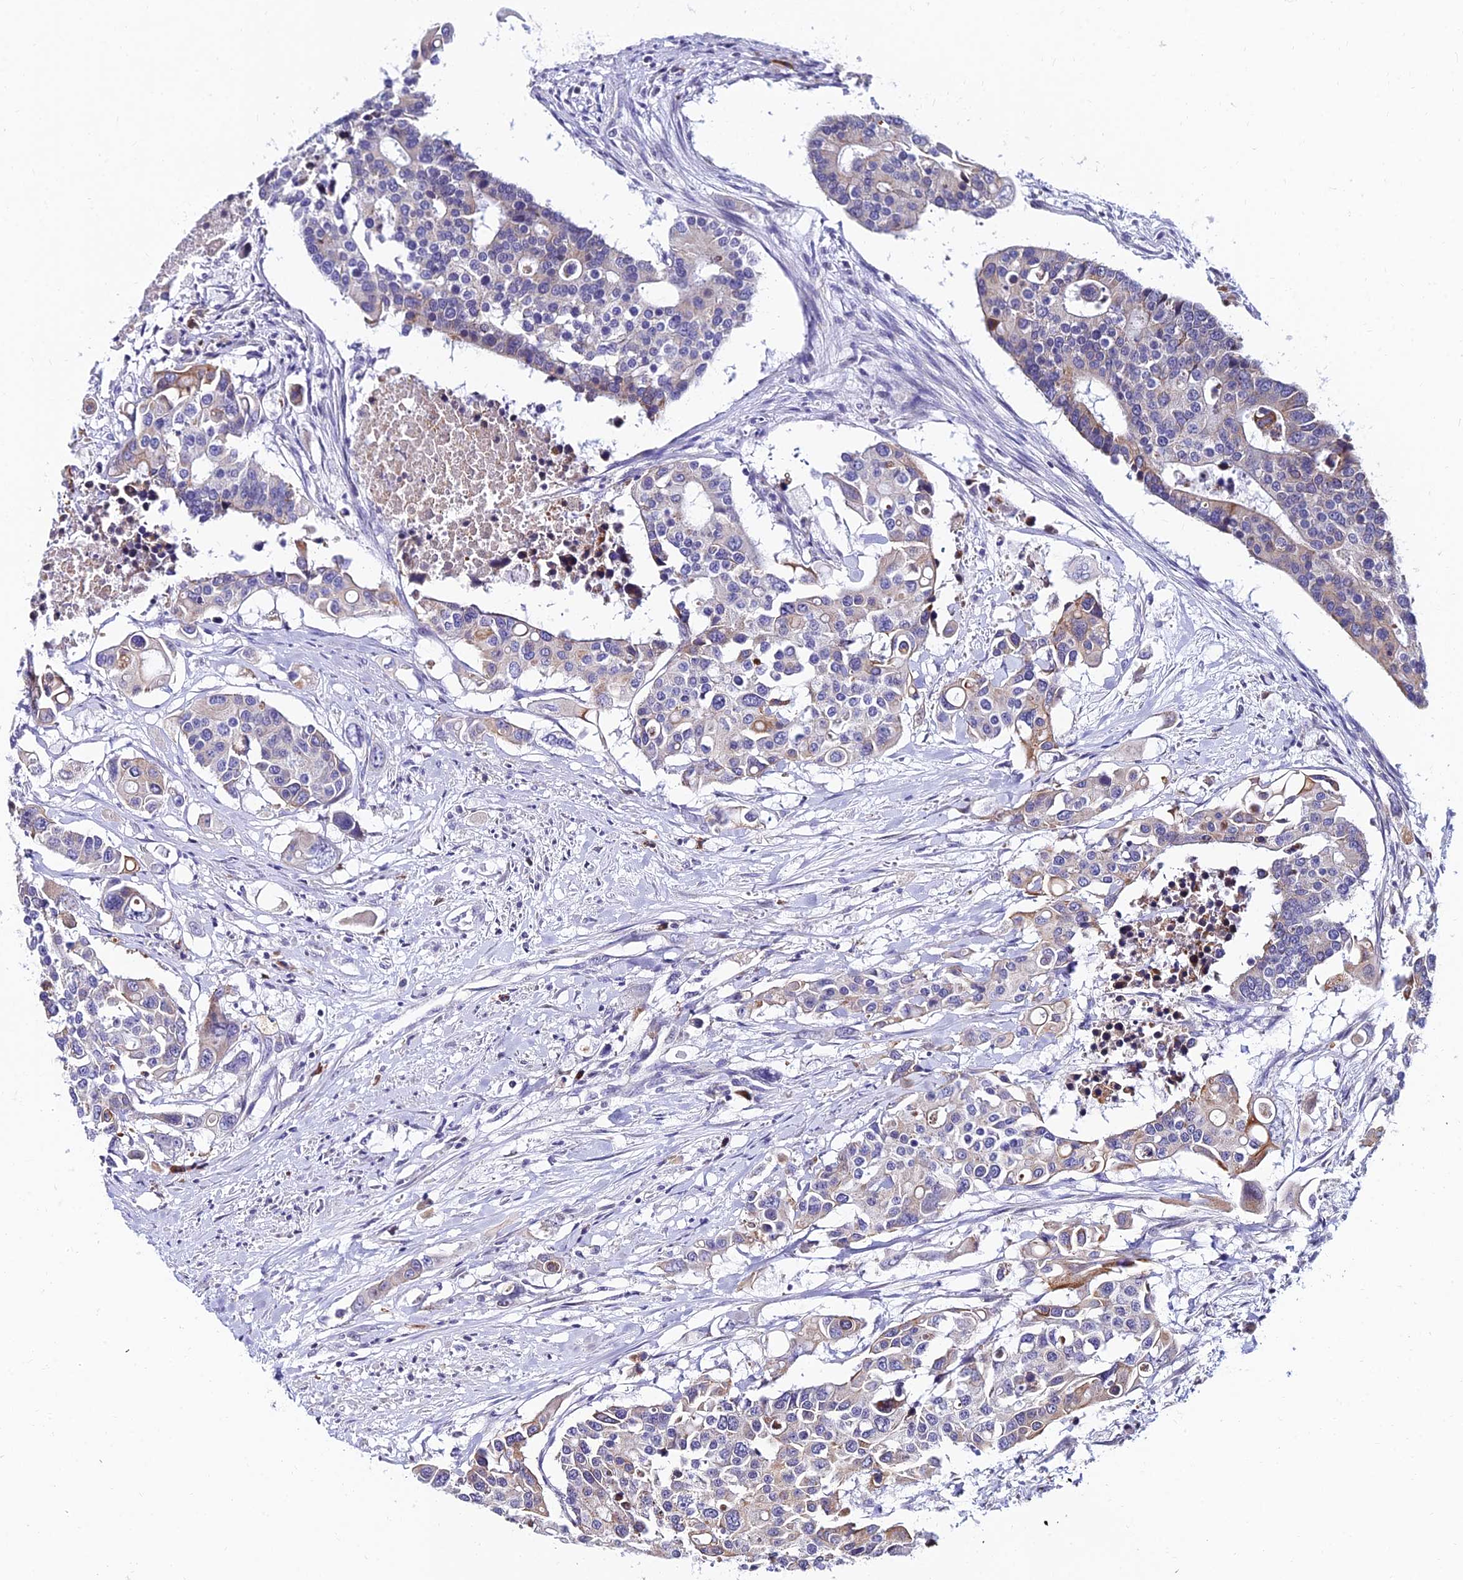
{"staining": {"intensity": "weak", "quantity": "<25%", "location": "cytoplasmic/membranous"}, "tissue": "colorectal cancer", "cell_type": "Tumor cells", "image_type": "cancer", "snomed": [{"axis": "morphology", "description": "Adenocarcinoma, NOS"}, {"axis": "topography", "description": "Colon"}], "caption": "The micrograph shows no staining of tumor cells in colorectal cancer (adenocarcinoma). The staining is performed using DAB brown chromogen with nuclei counter-stained in using hematoxylin.", "gene": "CDNF", "patient": {"sex": "male", "age": 77}}